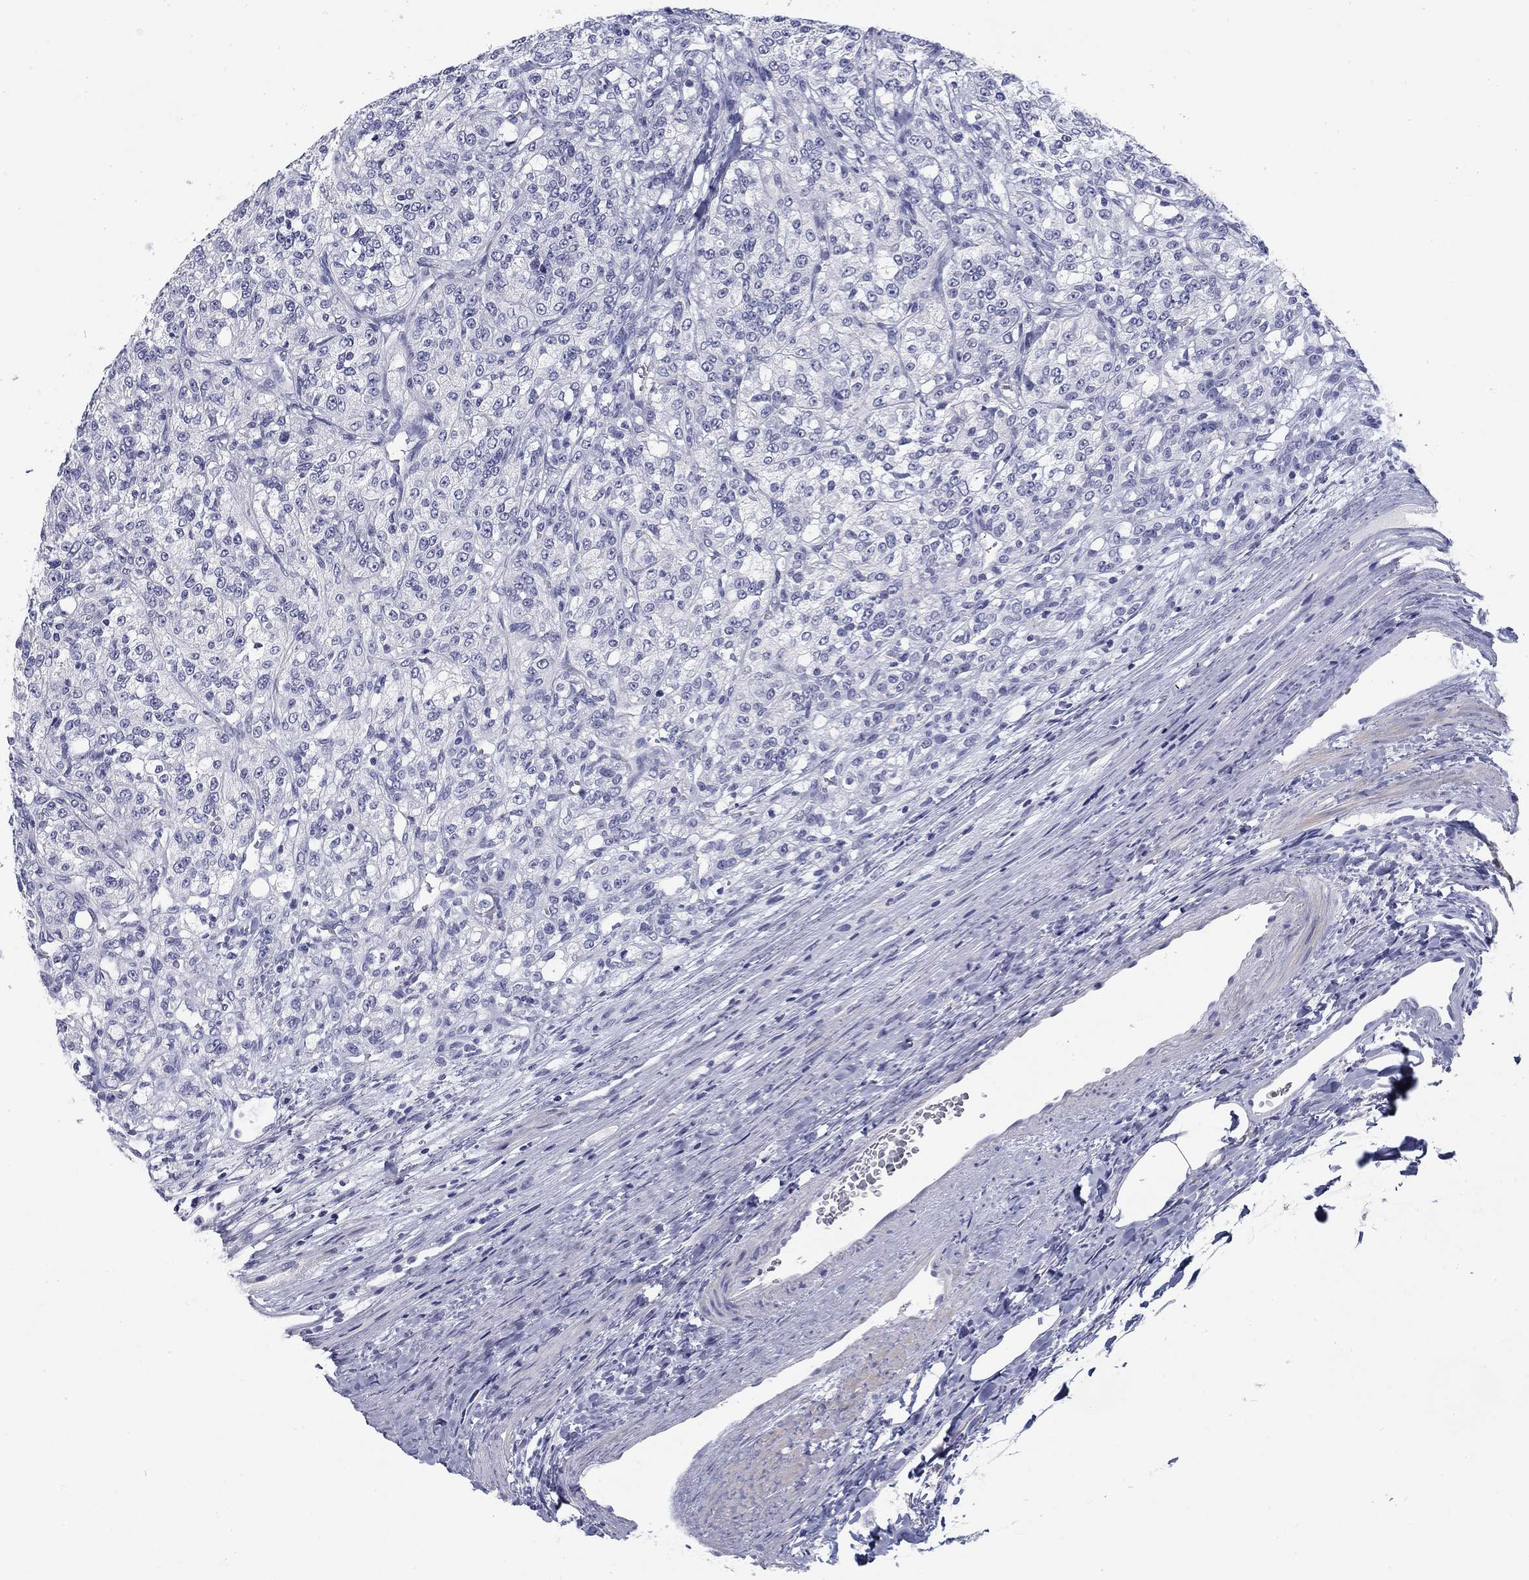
{"staining": {"intensity": "negative", "quantity": "none", "location": "none"}, "tissue": "renal cancer", "cell_type": "Tumor cells", "image_type": "cancer", "snomed": [{"axis": "morphology", "description": "Adenocarcinoma, NOS"}, {"axis": "topography", "description": "Kidney"}], "caption": "High power microscopy photomicrograph of an immunohistochemistry micrograph of renal cancer (adenocarcinoma), revealing no significant positivity in tumor cells.", "gene": "CD79B", "patient": {"sex": "female", "age": 63}}